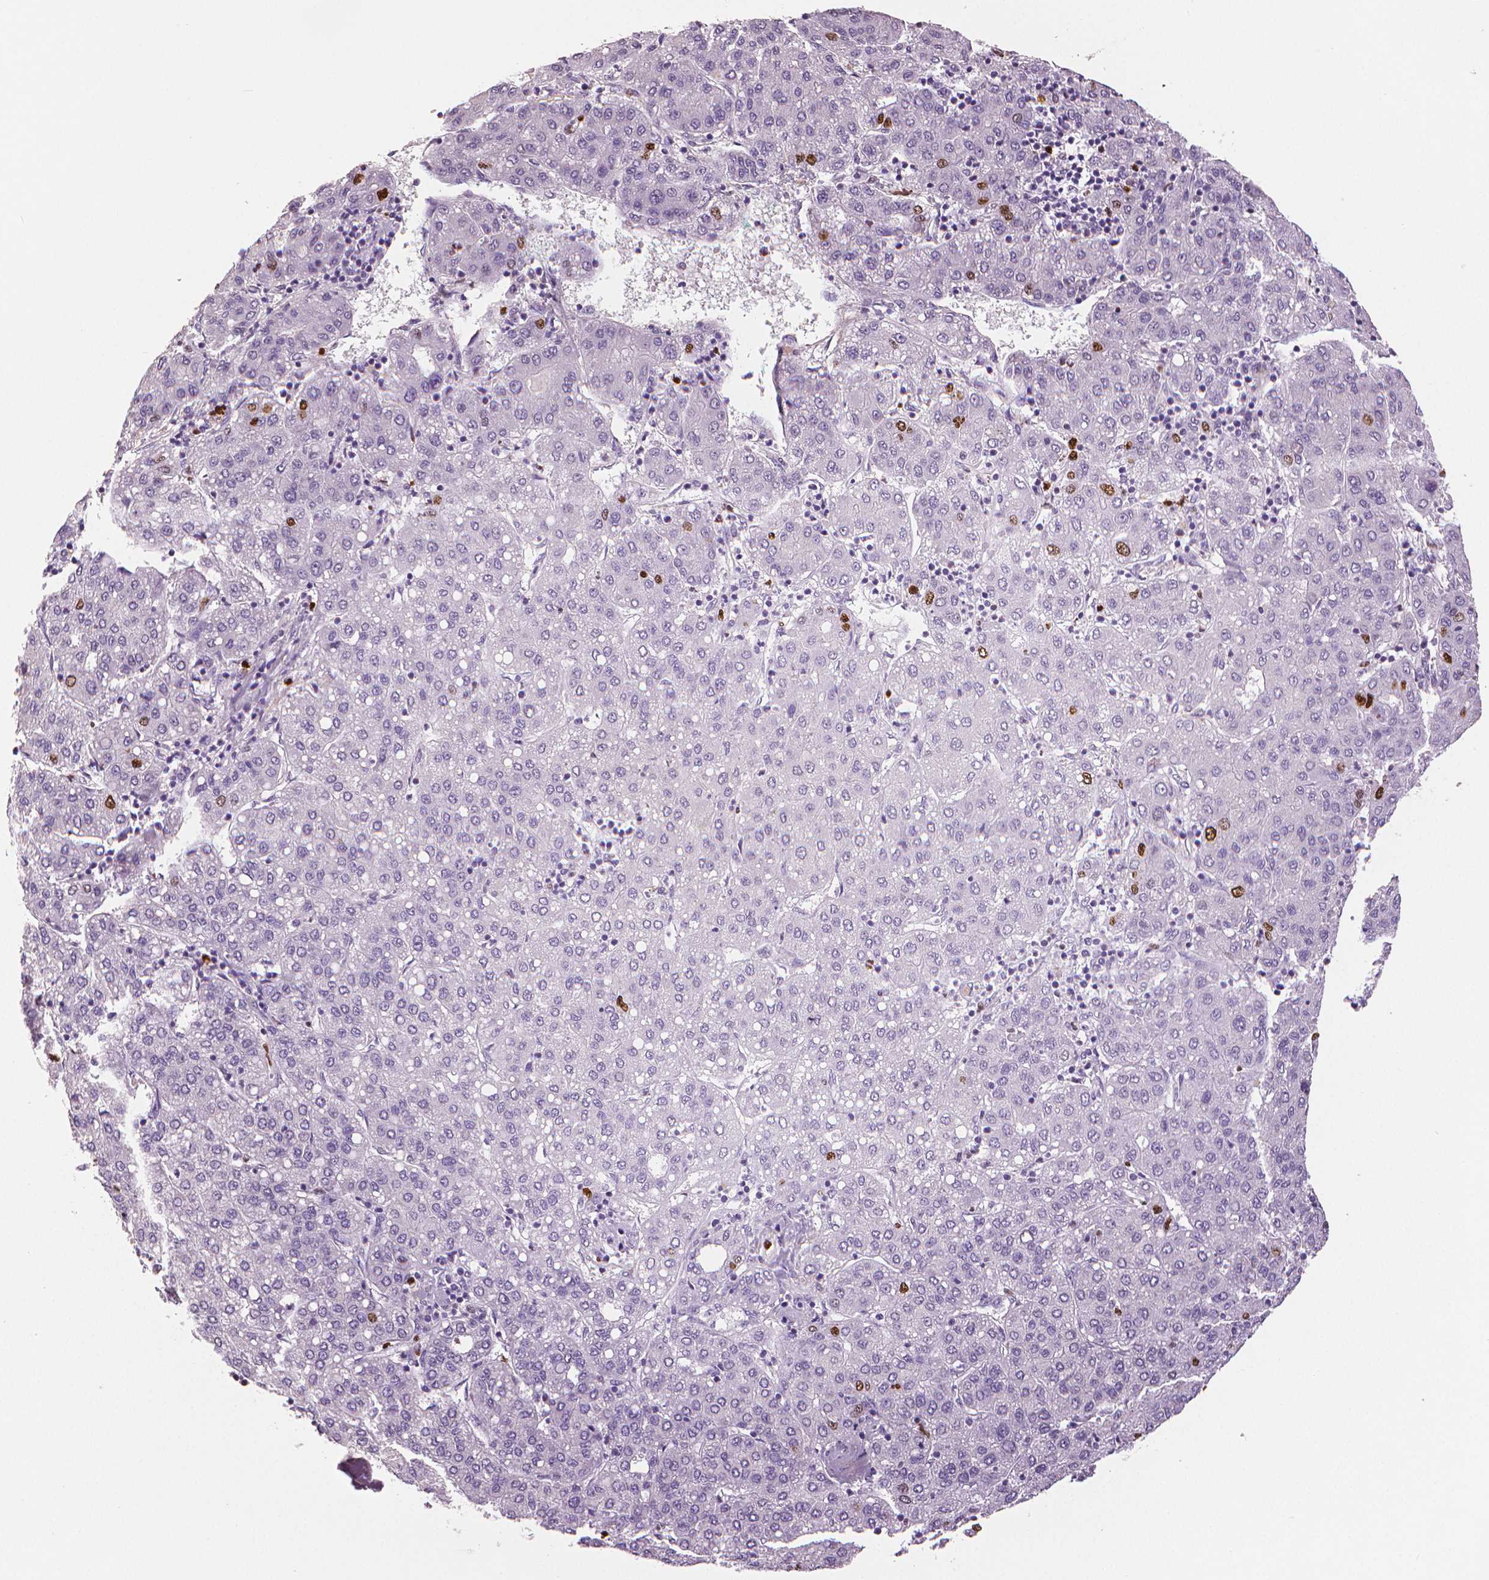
{"staining": {"intensity": "strong", "quantity": "<25%", "location": "nuclear"}, "tissue": "liver cancer", "cell_type": "Tumor cells", "image_type": "cancer", "snomed": [{"axis": "morphology", "description": "Carcinoma, Hepatocellular, NOS"}, {"axis": "topography", "description": "Liver"}], "caption": "Liver hepatocellular carcinoma tissue exhibits strong nuclear expression in approximately <25% of tumor cells, visualized by immunohistochemistry.", "gene": "MKI67", "patient": {"sex": "male", "age": 65}}